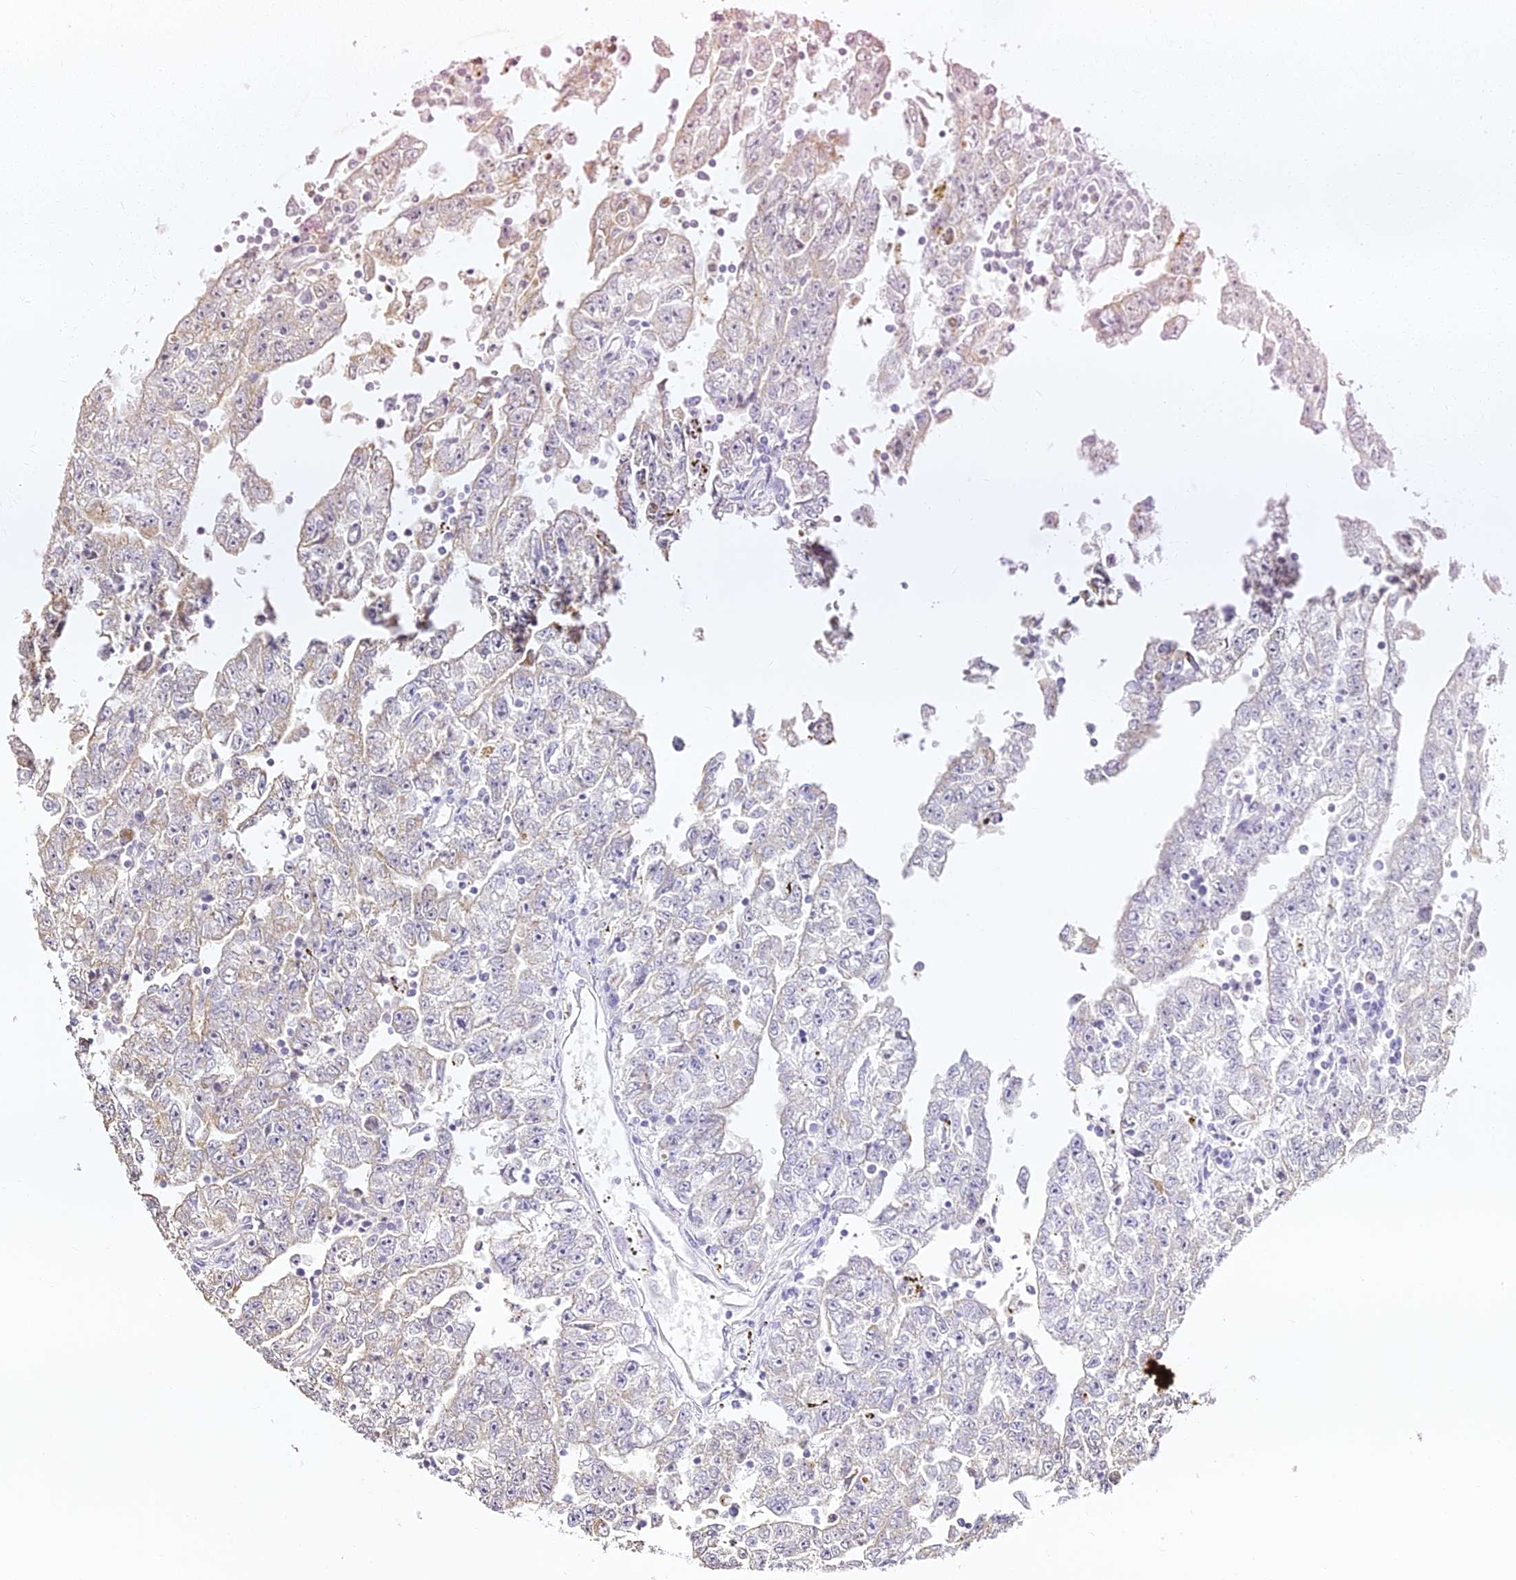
{"staining": {"intensity": "negative", "quantity": "none", "location": "none"}, "tissue": "testis cancer", "cell_type": "Tumor cells", "image_type": "cancer", "snomed": [{"axis": "morphology", "description": "Carcinoma, Embryonal, NOS"}, {"axis": "topography", "description": "Testis"}], "caption": "Tumor cells are negative for protein expression in human testis cancer.", "gene": "BCDIN3D", "patient": {"sex": "male", "age": 25}}